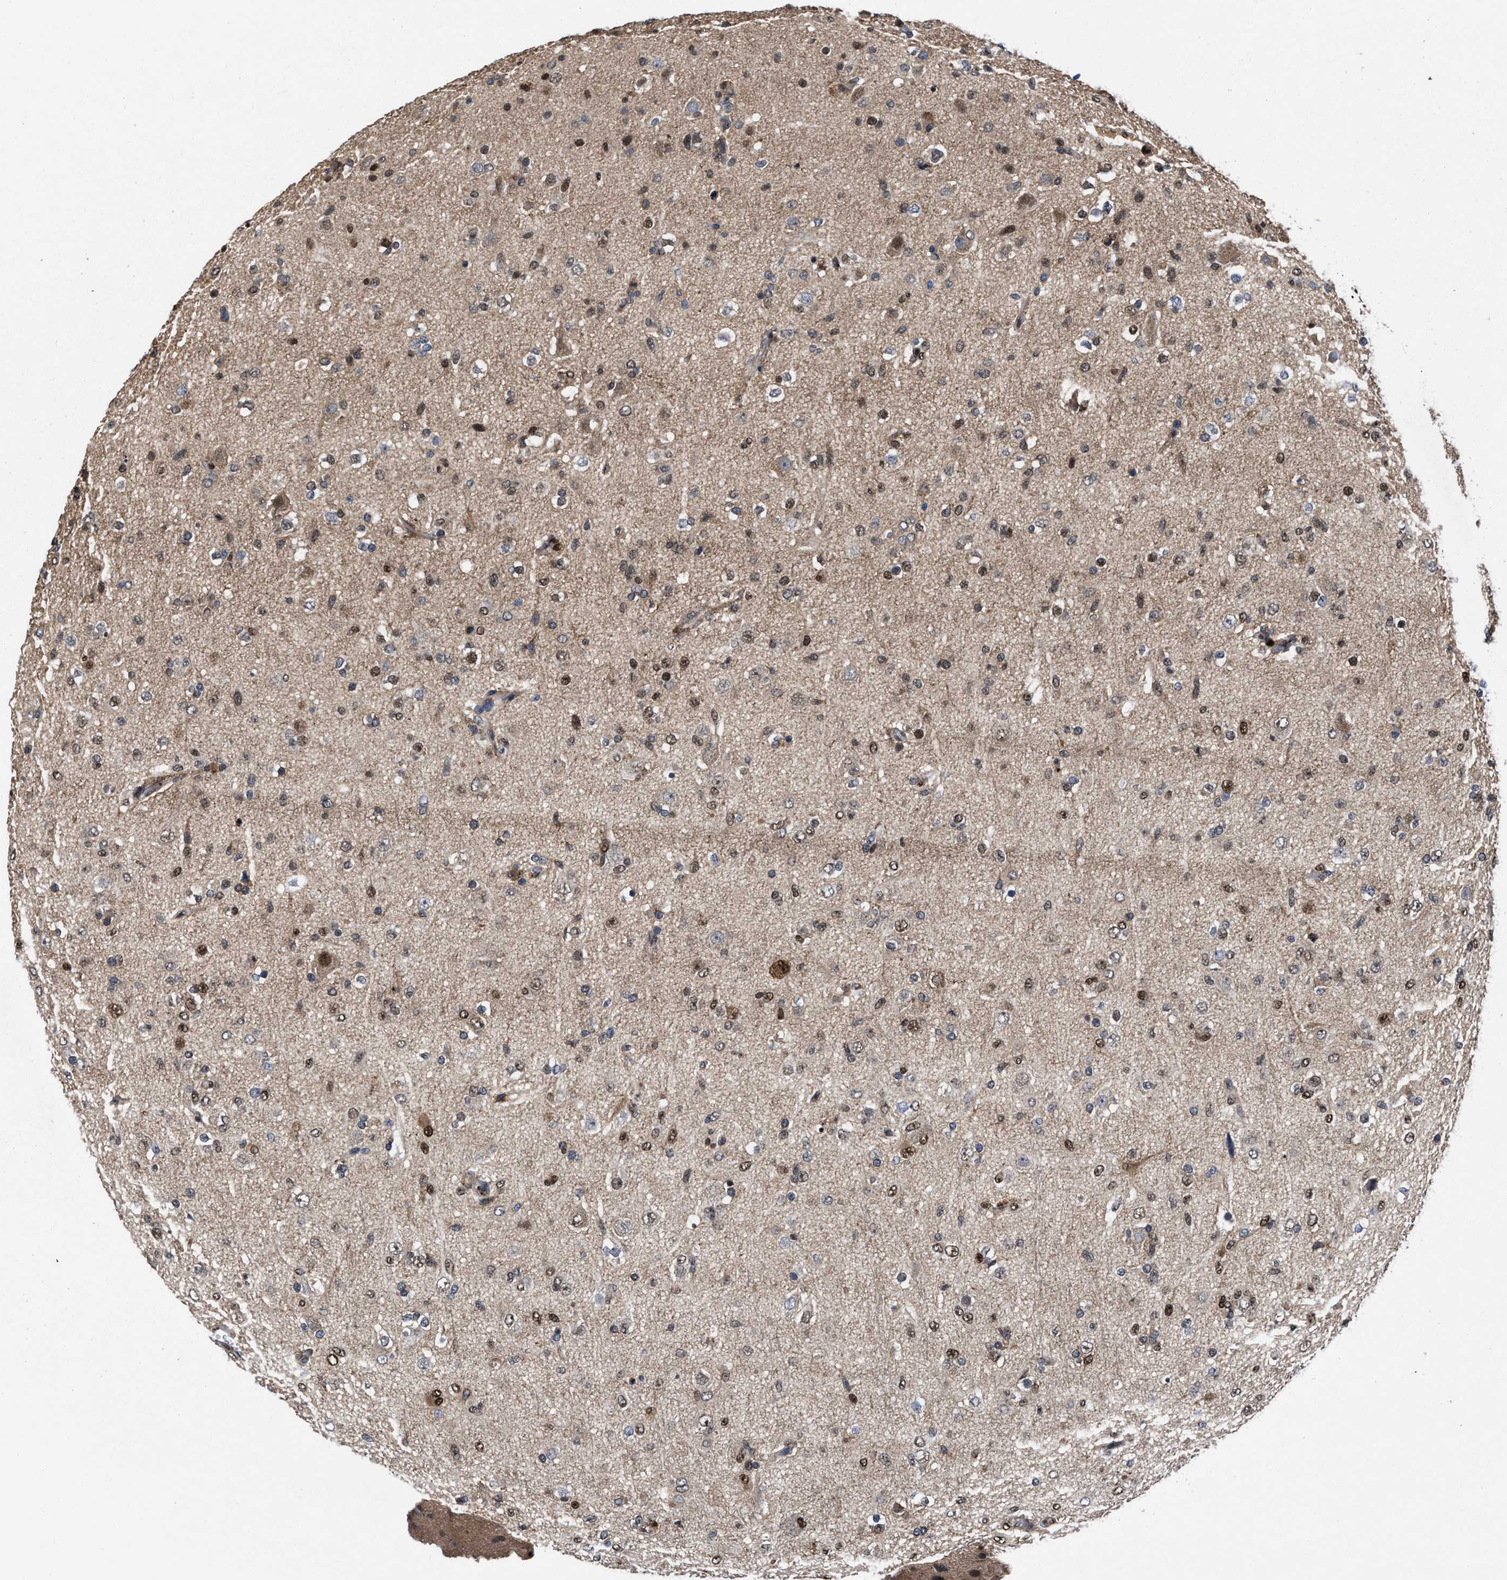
{"staining": {"intensity": "moderate", "quantity": "<25%", "location": "nuclear"}, "tissue": "glioma", "cell_type": "Tumor cells", "image_type": "cancer", "snomed": [{"axis": "morphology", "description": "Glioma, malignant, Low grade"}, {"axis": "topography", "description": "Brain"}], "caption": "Brown immunohistochemical staining in human glioma exhibits moderate nuclear staining in approximately <25% of tumor cells.", "gene": "ACLY", "patient": {"sex": "male", "age": 65}}